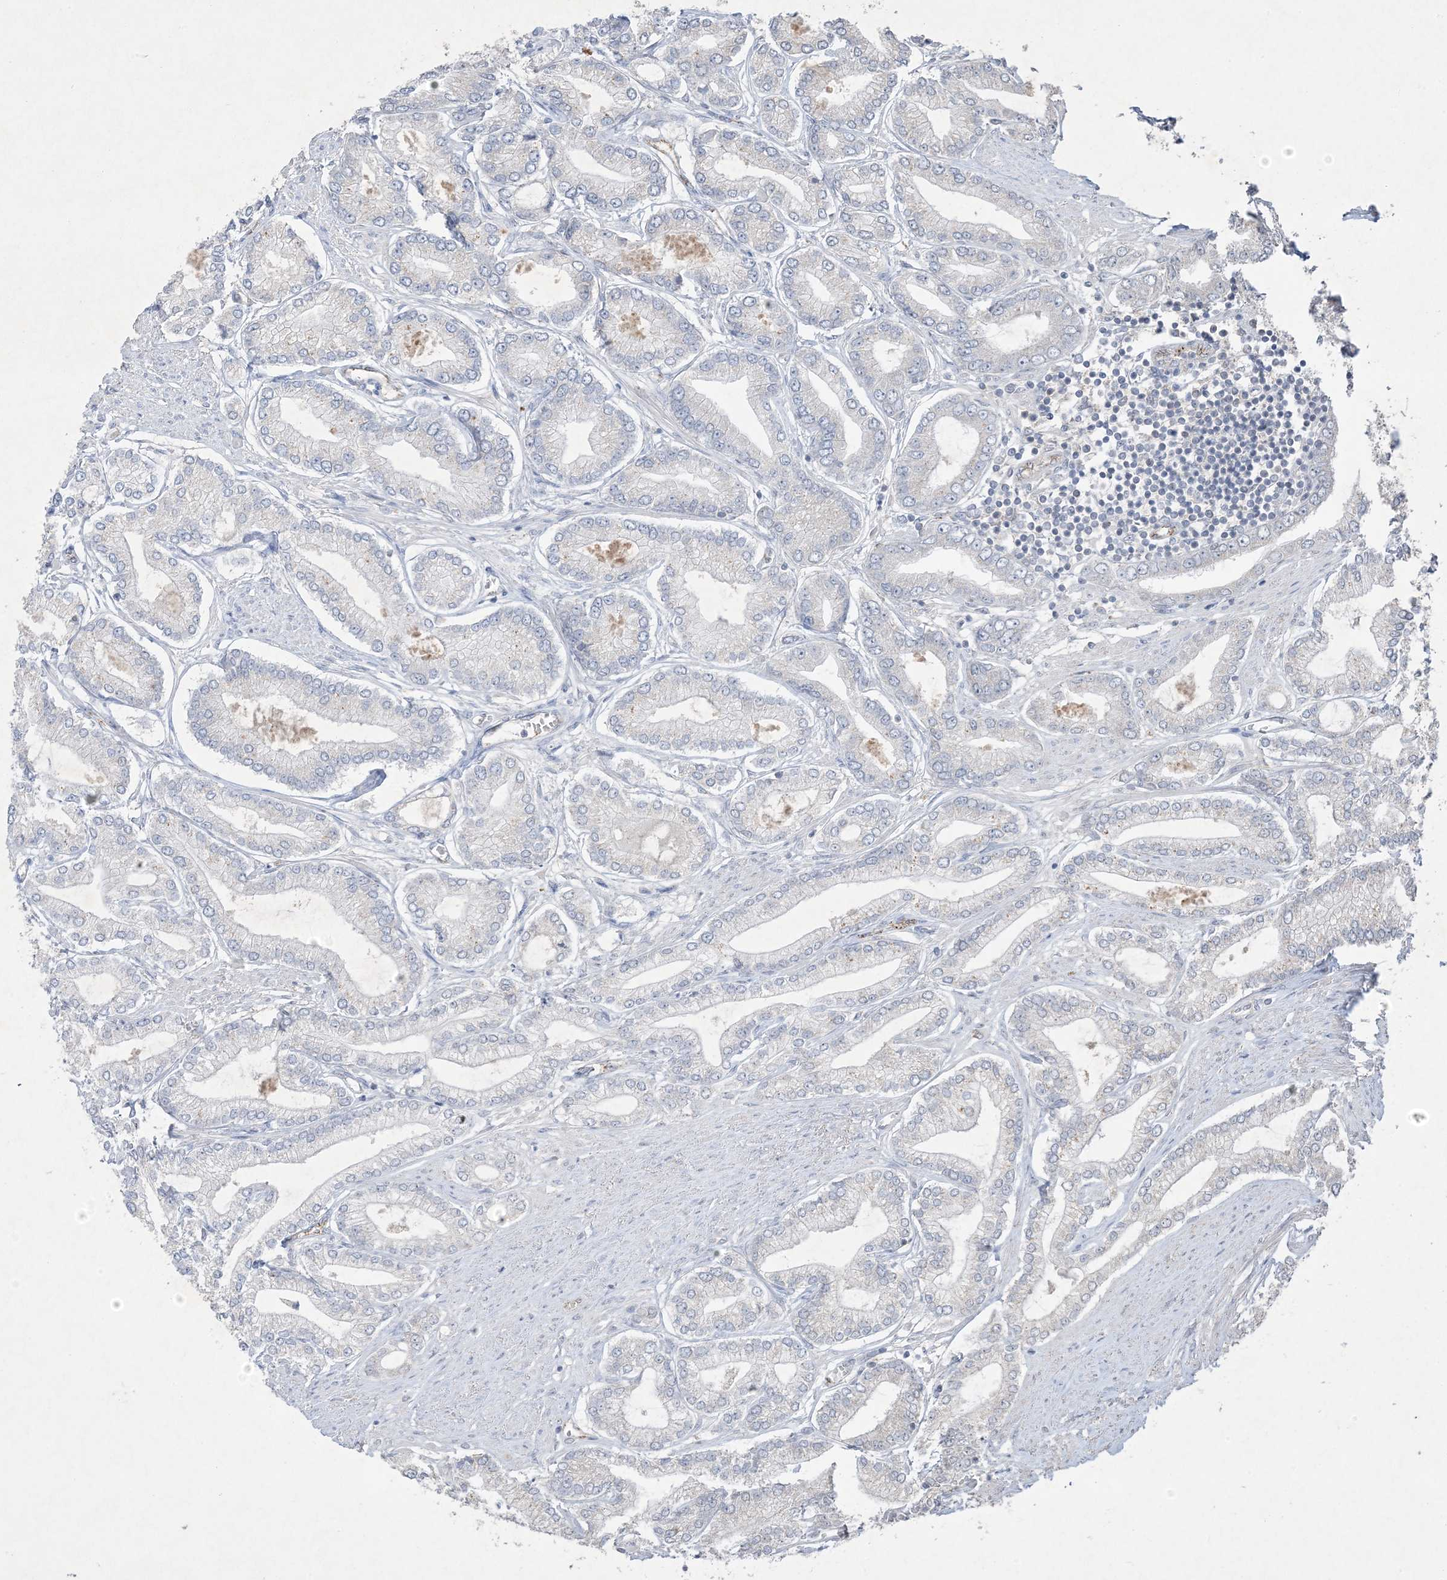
{"staining": {"intensity": "negative", "quantity": "none", "location": "none"}, "tissue": "prostate cancer", "cell_type": "Tumor cells", "image_type": "cancer", "snomed": [{"axis": "morphology", "description": "Adenocarcinoma, Low grade"}, {"axis": "topography", "description": "Prostate"}], "caption": "Human prostate cancer stained for a protein using immunohistochemistry (IHC) shows no staining in tumor cells.", "gene": "PRSS36", "patient": {"sex": "male", "age": 63}}